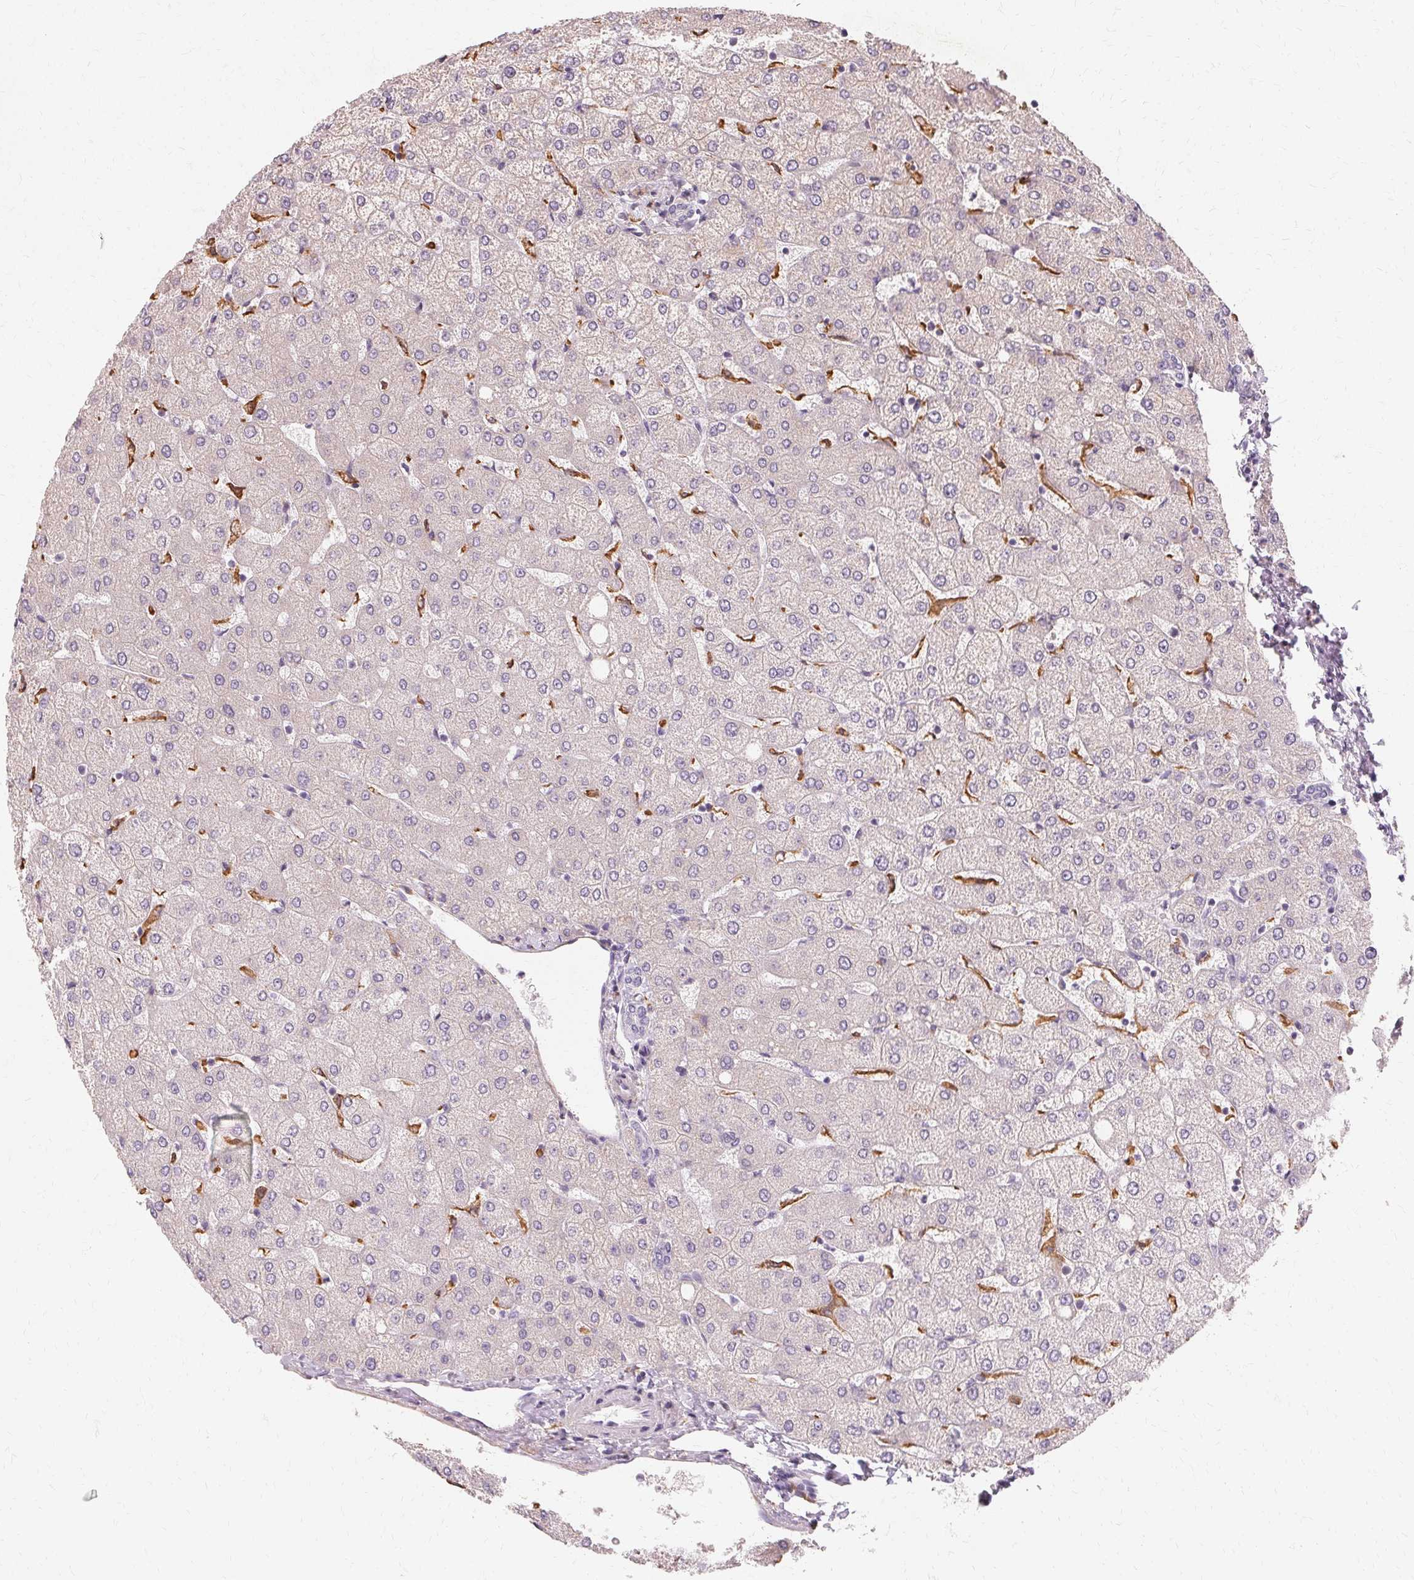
{"staining": {"intensity": "negative", "quantity": "none", "location": "none"}, "tissue": "liver", "cell_type": "Cholangiocytes", "image_type": "normal", "snomed": [{"axis": "morphology", "description": "Normal tissue, NOS"}, {"axis": "topography", "description": "Liver"}], "caption": "An immunohistochemistry histopathology image of benign liver is shown. There is no staining in cholangiocytes of liver. Nuclei are stained in blue.", "gene": "IFNGR1", "patient": {"sex": "female", "age": 54}}